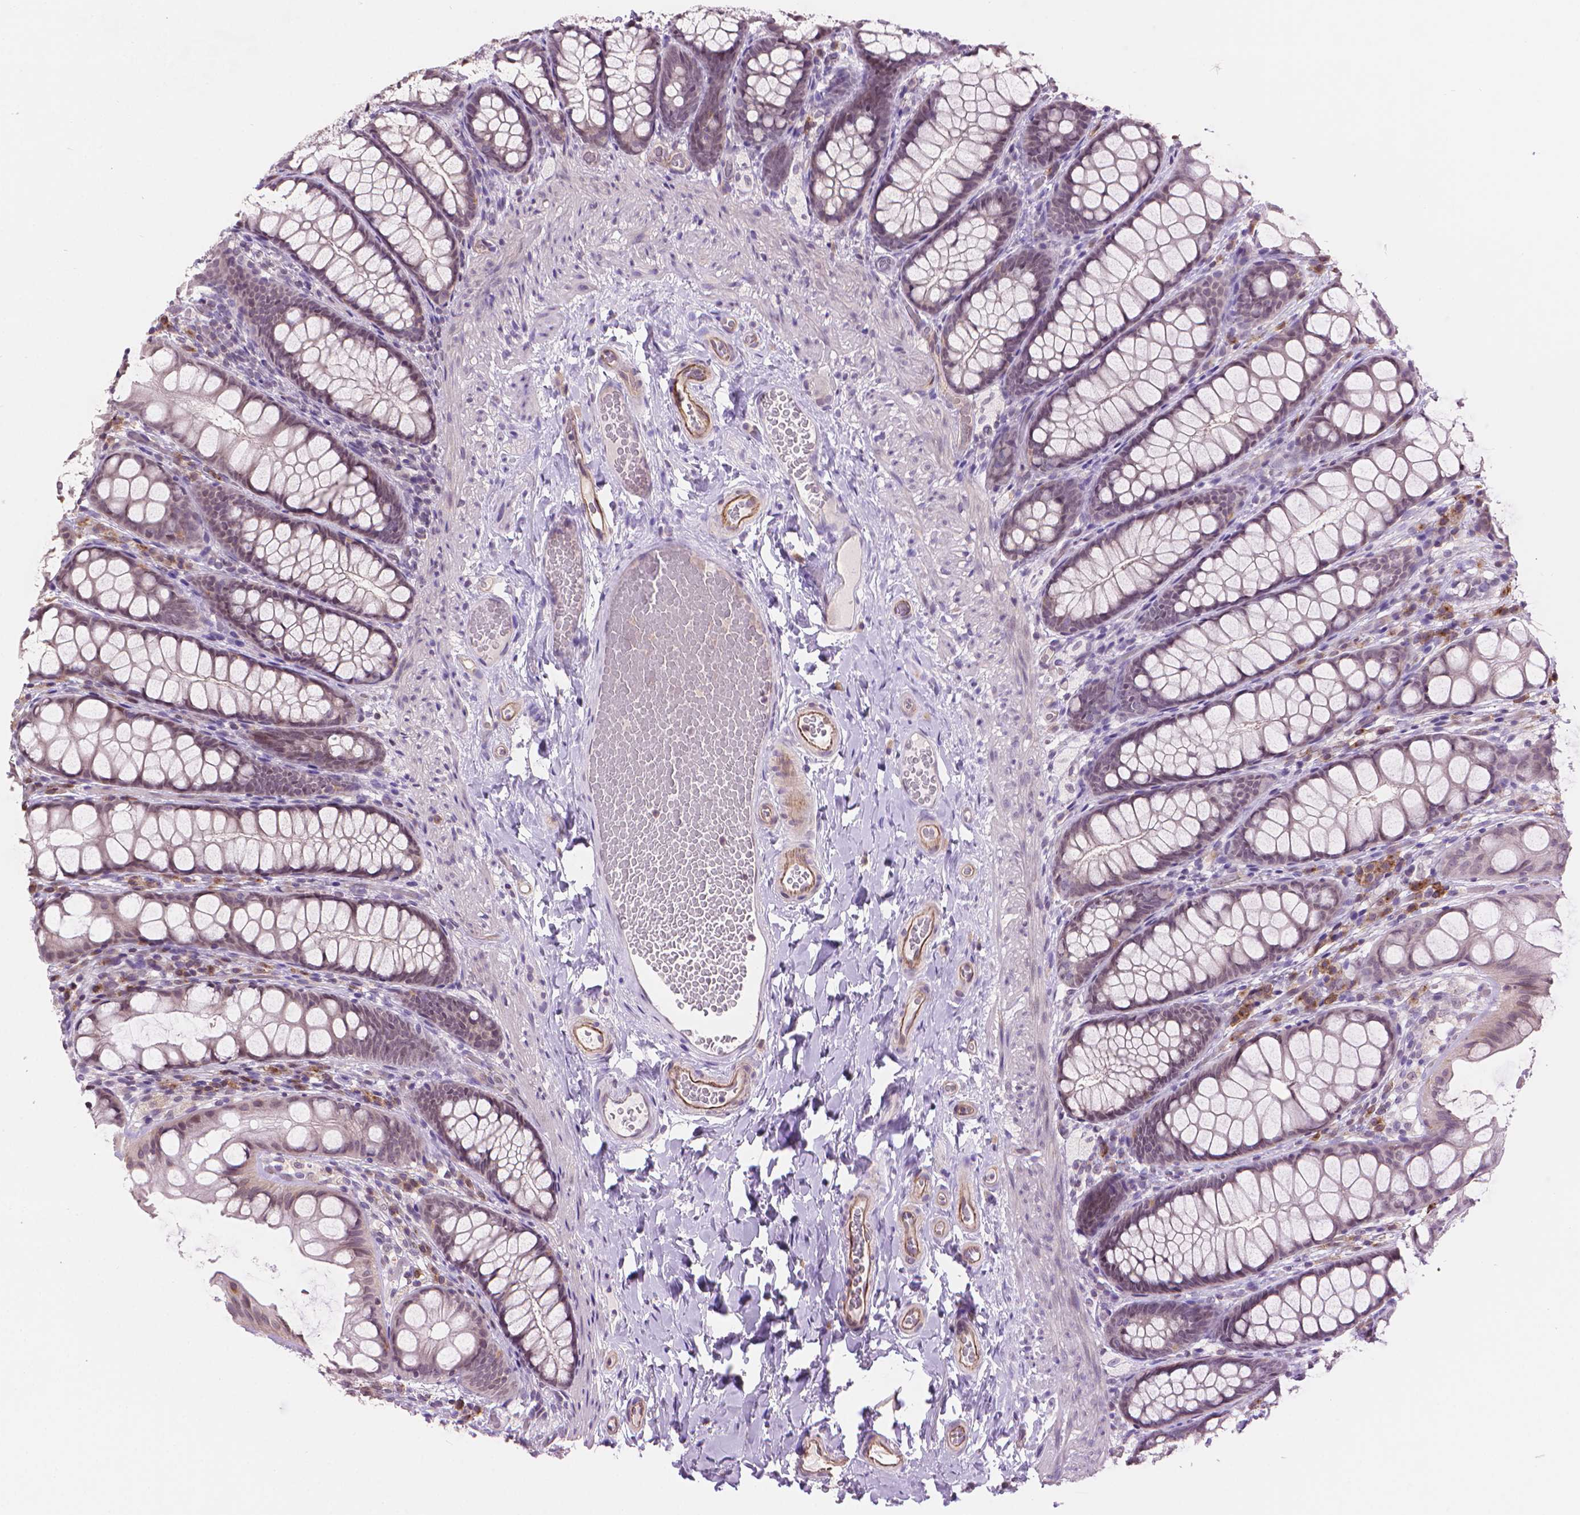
{"staining": {"intensity": "moderate", "quantity": ">75%", "location": "cytoplasmic/membranous"}, "tissue": "colon", "cell_type": "Endothelial cells", "image_type": "normal", "snomed": [{"axis": "morphology", "description": "Normal tissue, NOS"}, {"axis": "topography", "description": "Colon"}], "caption": "A histopathology image of human colon stained for a protein shows moderate cytoplasmic/membranous brown staining in endothelial cells. Nuclei are stained in blue.", "gene": "TMEM184A", "patient": {"sex": "male", "age": 47}}